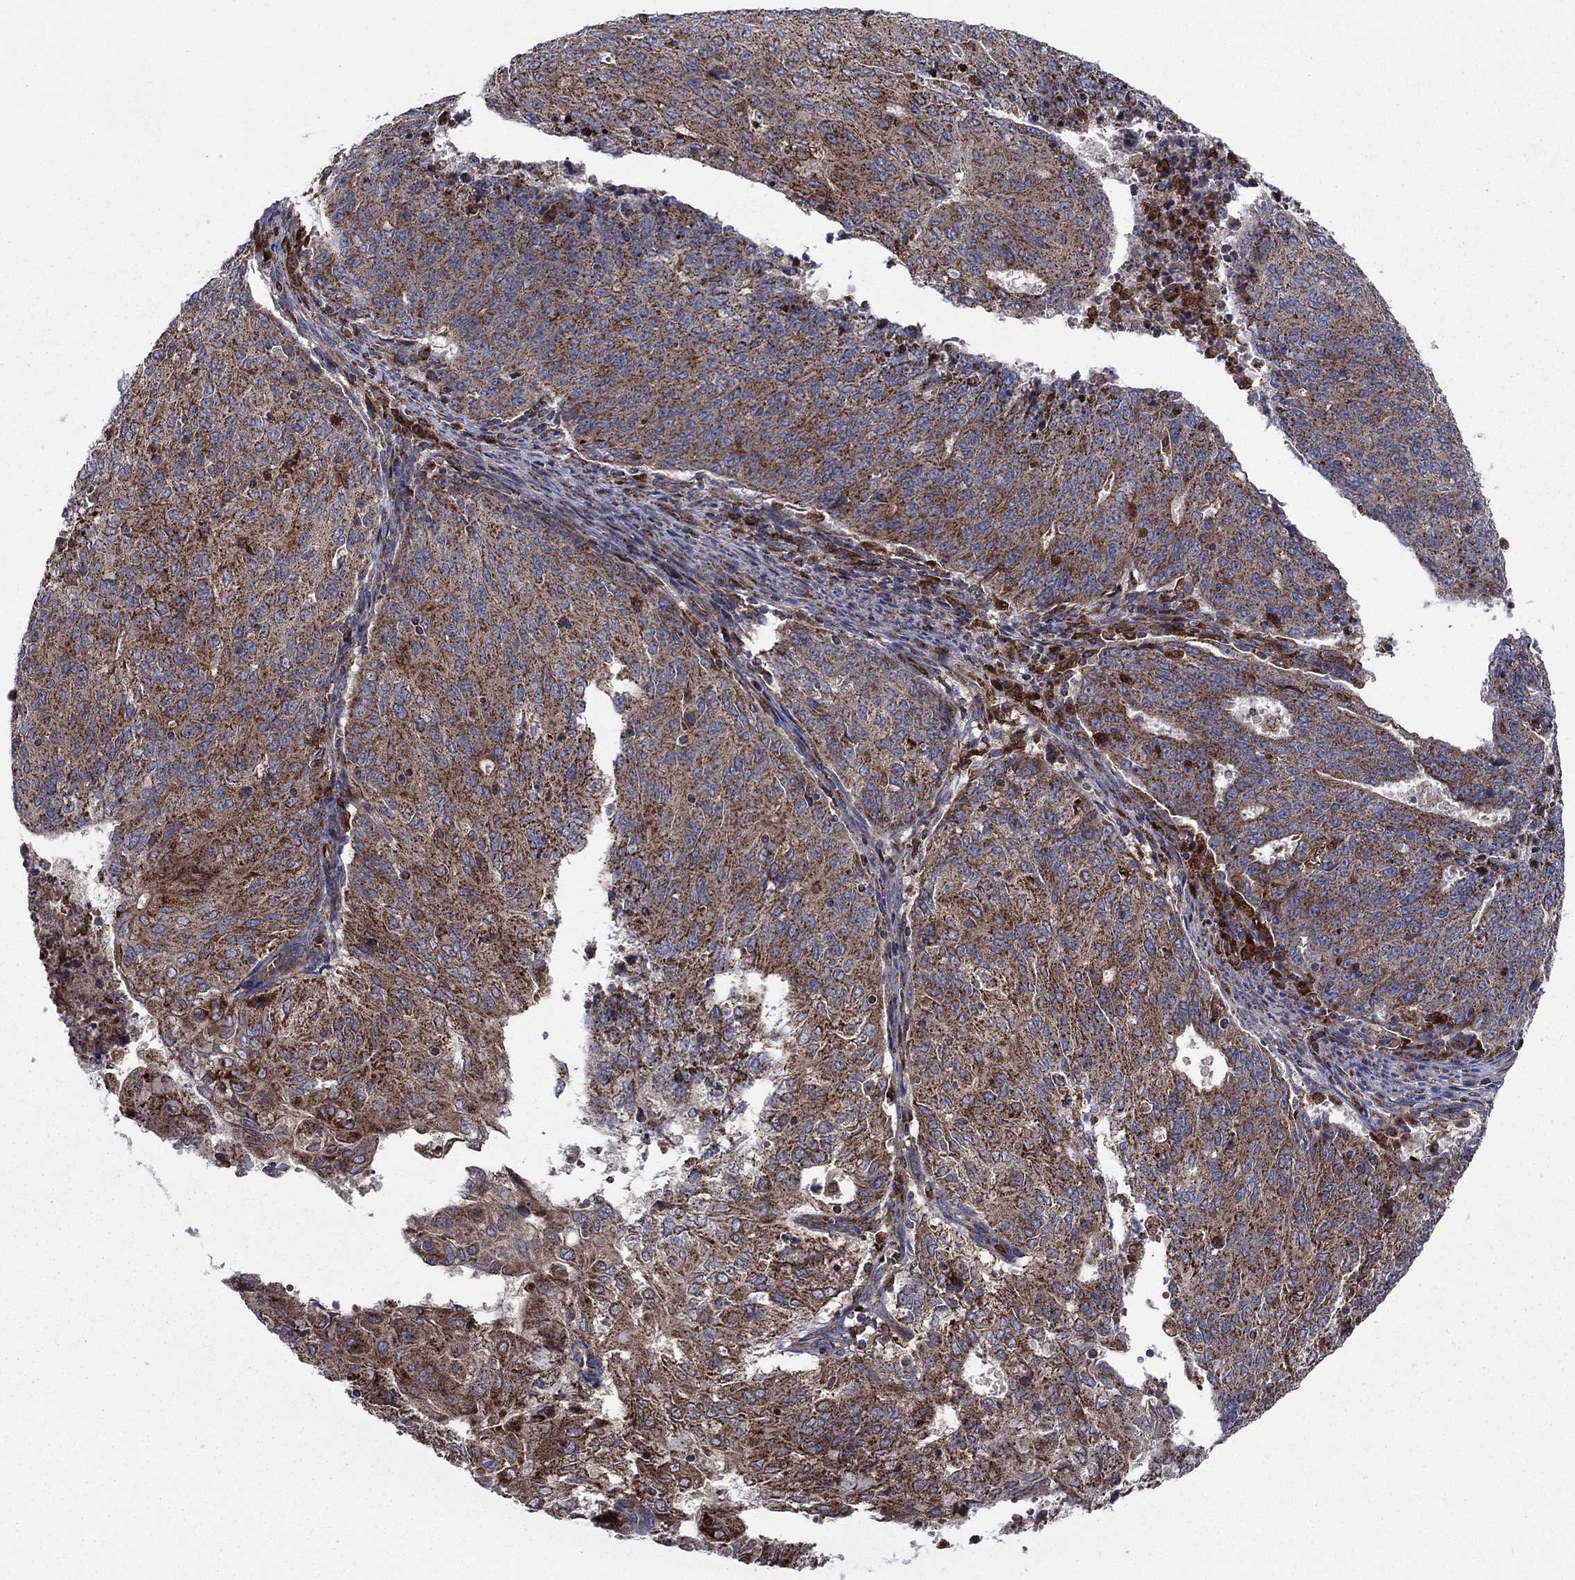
{"staining": {"intensity": "strong", "quantity": "<25%", "location": "cytoplasmic/membranous"}, "tissue": "endometrial cancer", "cell_type": "Tumor cells", "image_type": "cancer", "snomed": [{"axis": "morphology", "description": "Adenocarcinoma, NOS"}, {"axis": "topography", "description": "Endometrium"}], "caption": "Protein expression analysis of endometrial adenocarcinoma reveals strong cytoplasmic/membranous positivity in about <25% of tumor cells.", "gene": "RNF19B", "patient": {"sex": "female", "age": 82}}